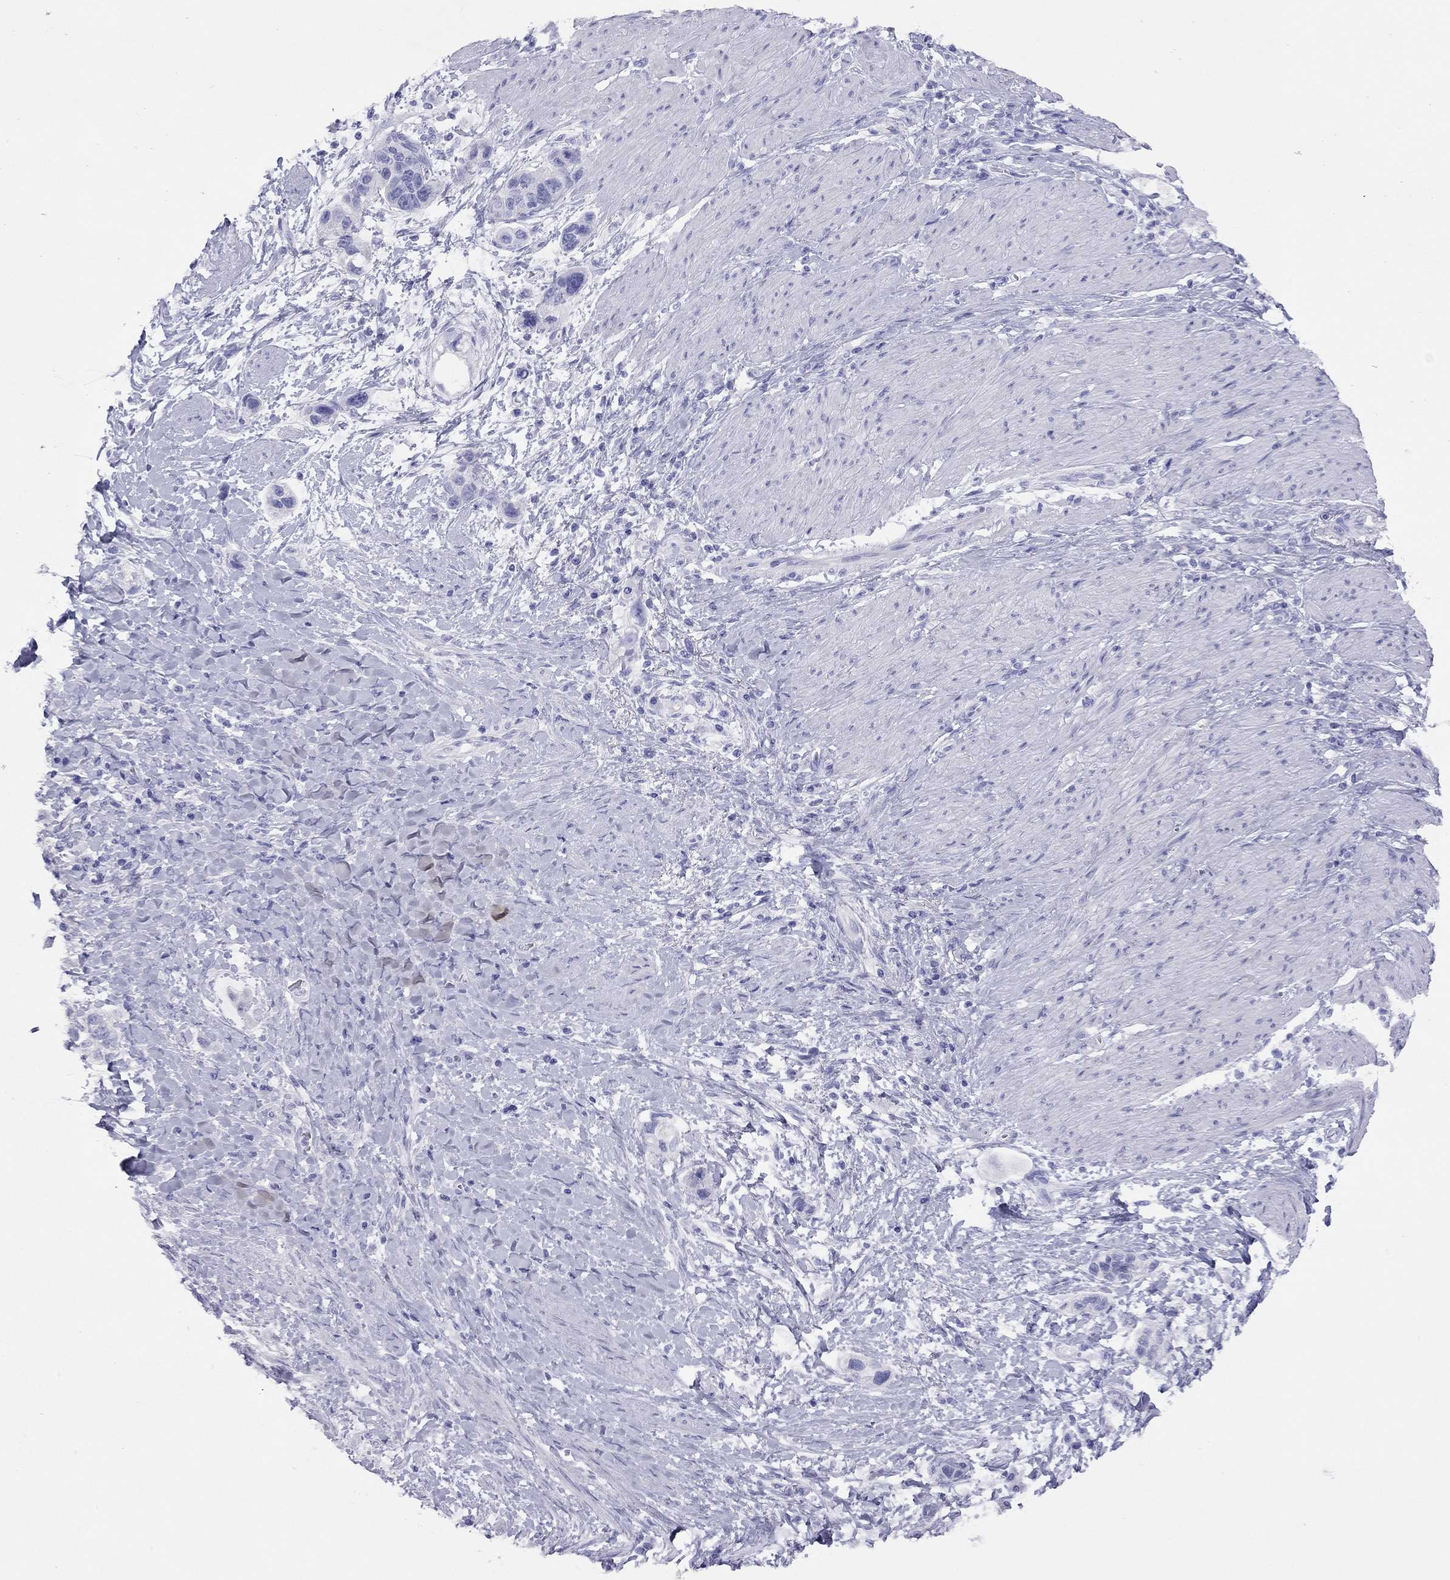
{"staining": {"intensity": "negative", "quantity": "none", "location": "none"}, "tissue": "stomach cancer", "cell_type": "Tumor cells", "image_type": "cancer", "snomed": [{"axis": "morphology", "description": "Adenocarcinoma, NOS"}, {"axis": "topography", "description": "Stomach, lower"}], "caption": "Immunohistochemical staining of human adenocarcinoma (stomach) shows no significant staining in tumor cells. The staining is performed using DAB brown chromogen with nuclei counter-stained in using hematoxylin.", "gene": "HLA-DQB2", "patient": {"sex": "female", "age": 93}}